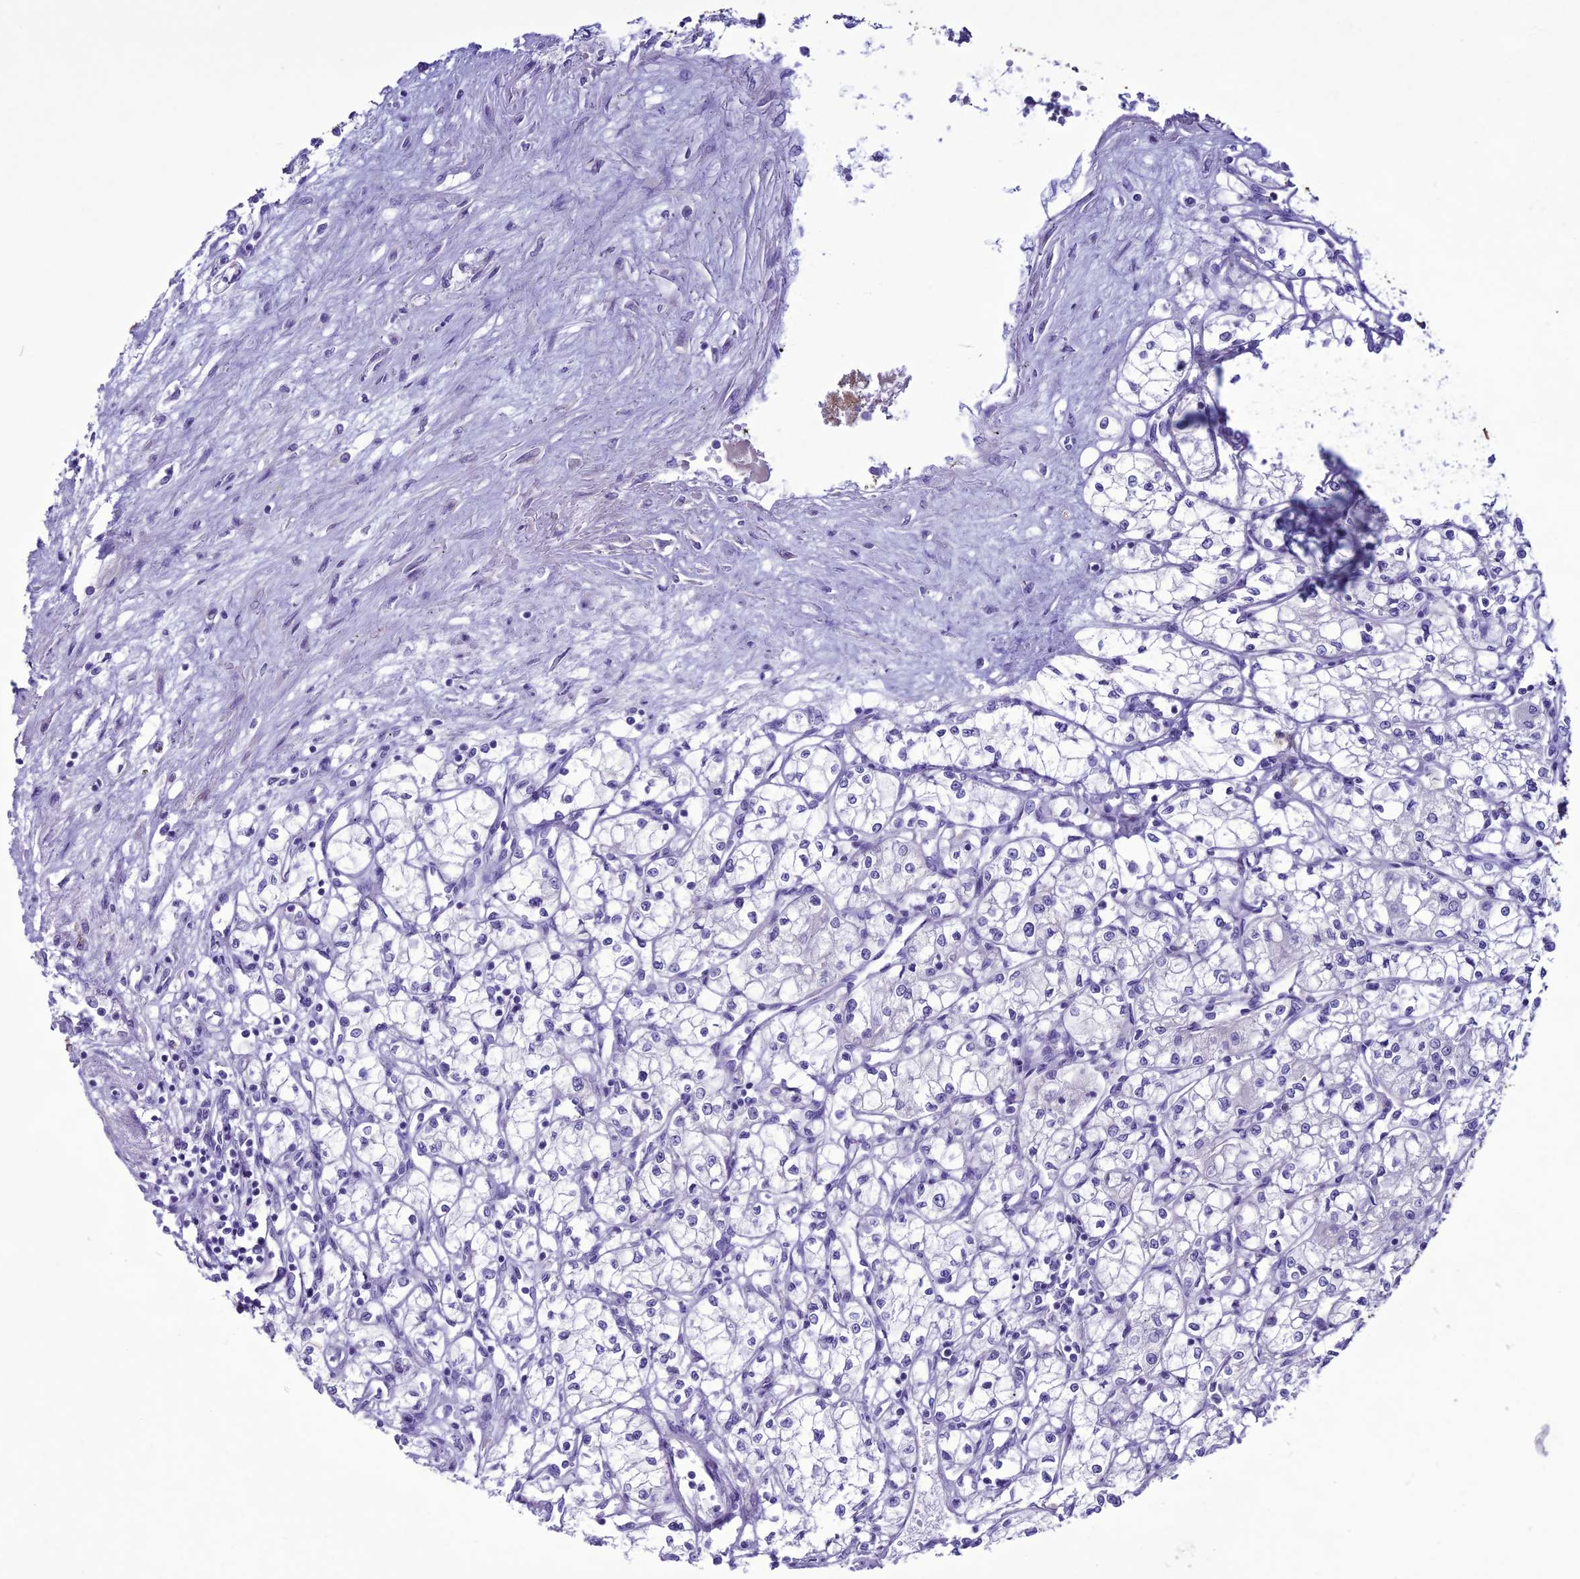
{"staining": {"intensity": "negative", "quantity": "none", "location": "none"}, "tissue": "renal cancer", "cell_type": "Tumor cells", "image_type": "cancer", "snomed": [{"axis": "morphology", "description": "Adenocarcinoma, NOS"}, {"axis": "topography", "description": "Kidney"}], "caption": "This is an IHC image of human renal cancer (adenocarcinoma). There is no expression in tumor cells.", "gene": "CLEC2L", "patient": {"sex": "male", "age": 59}}